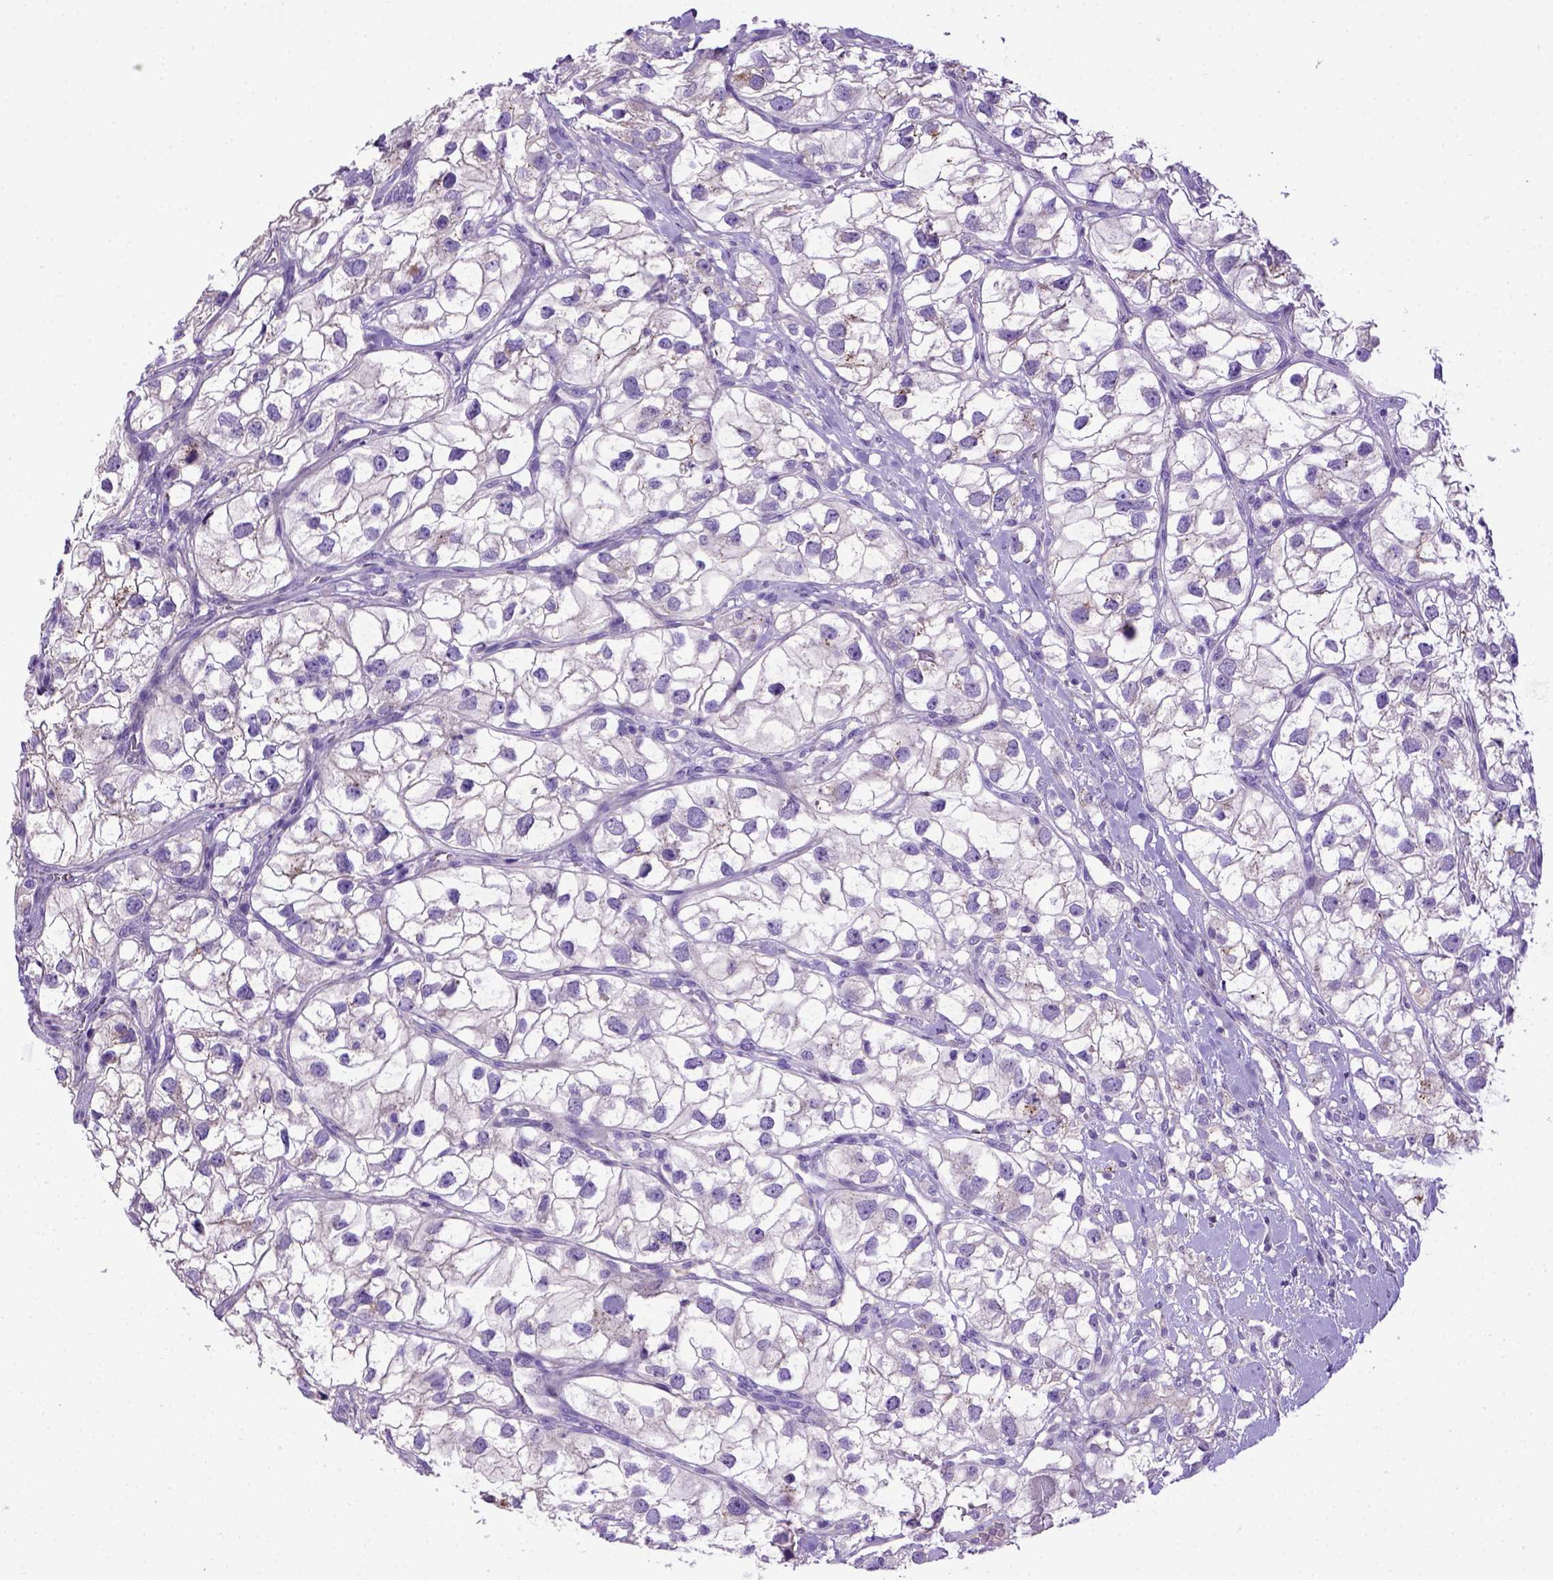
{"staining": {"intensity": "negative", "quantity": "none", "location": "none"}, "tissue": "renal cancer", "cell_type": "Tumor cells", "image_type": "cancer", "snomed": [{"axis": "morphology", "description": "Adenocarcinoma, NOS"}, {"axis": "topography", "description": "Kidney"}], "caption": "High power microscopy micrograph of an immunohistochemistry (IHC) histopathology image of renal cancer, revealing no significant staining in tumor cells.", "gene": "ADAM12", "patient": {"sex": "male", "age": 59}}